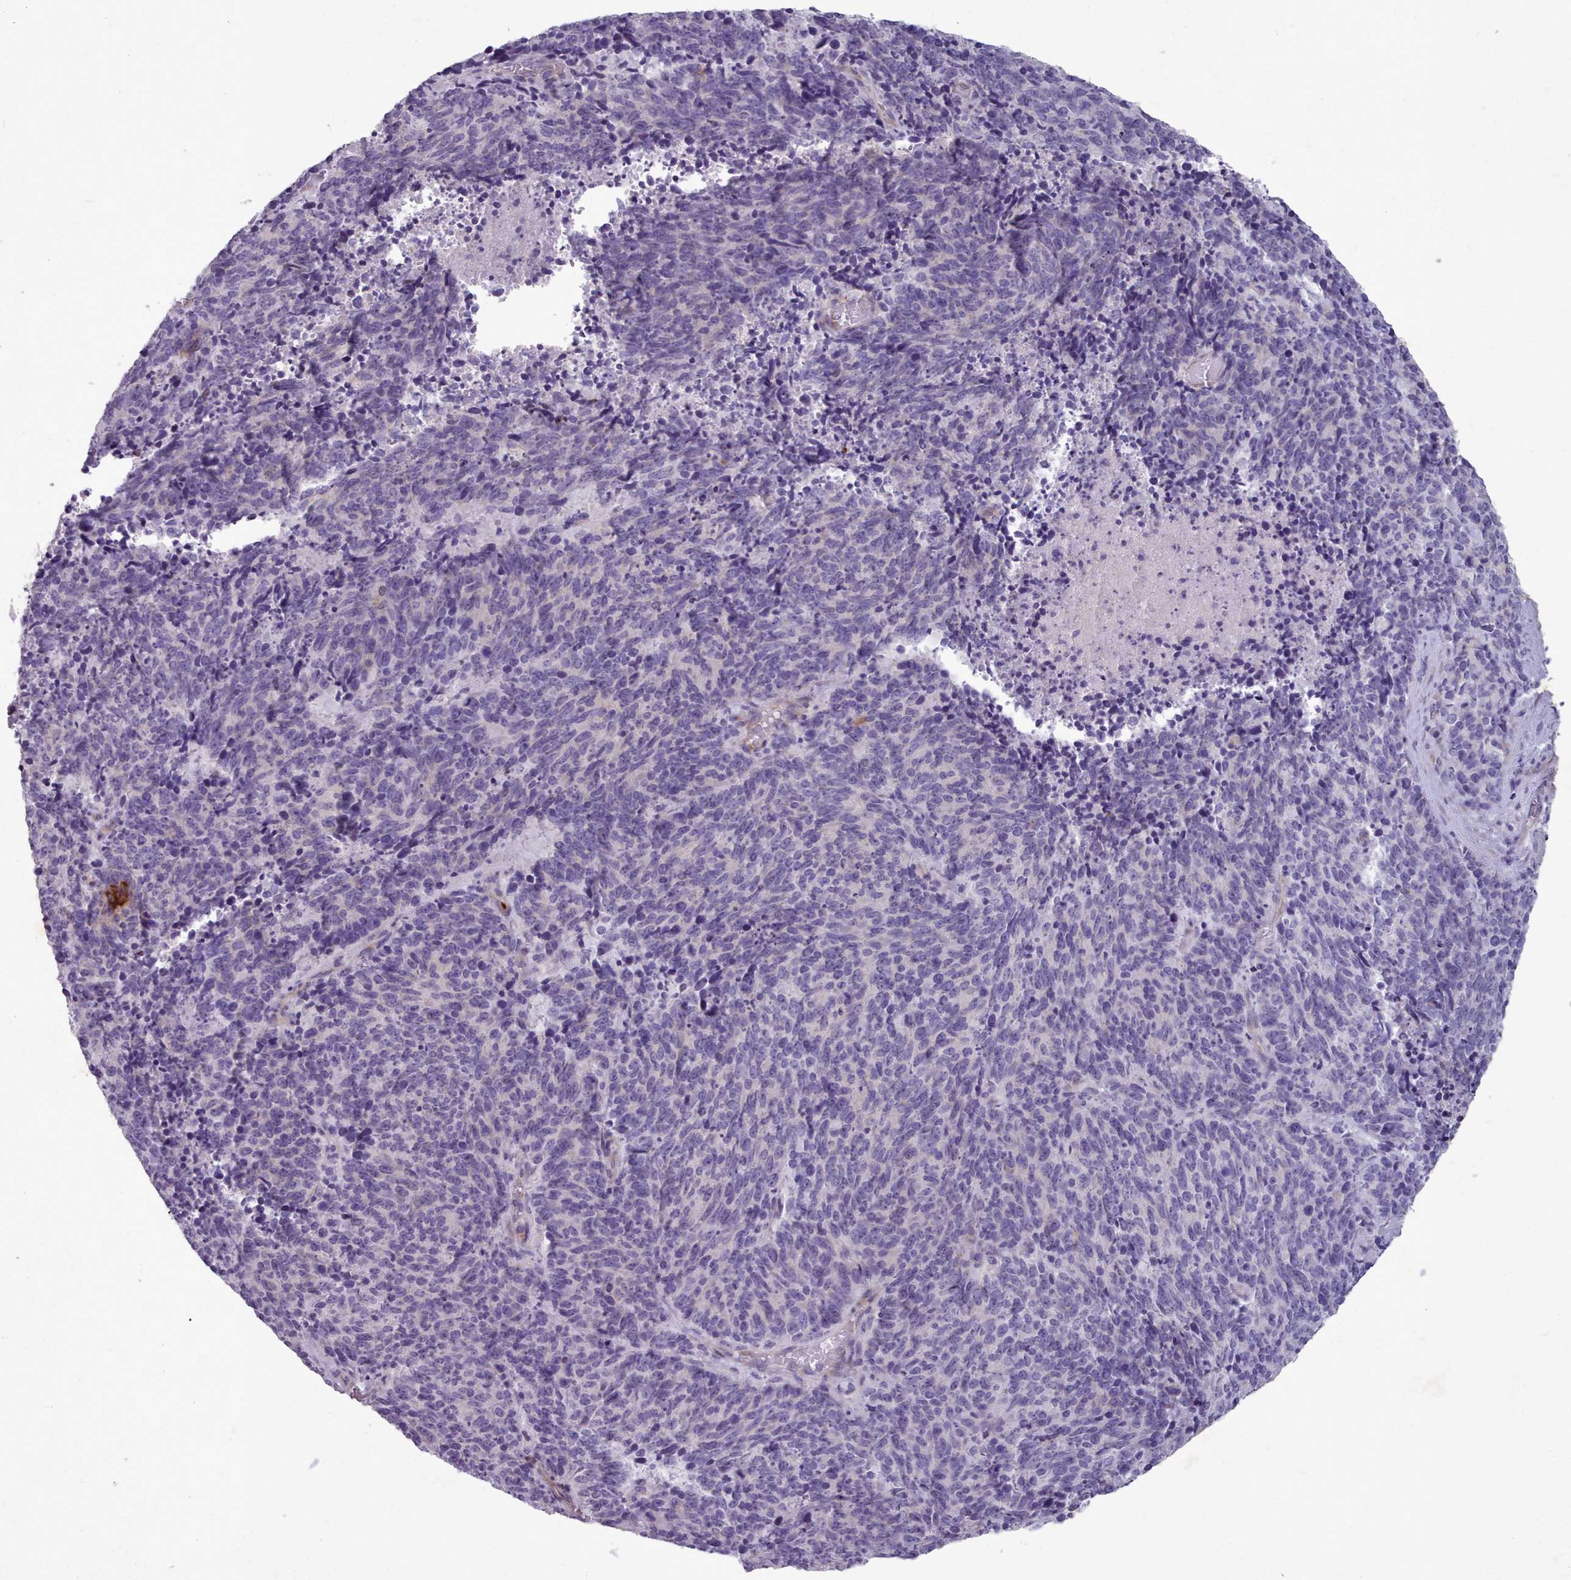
{"staining": {"intensity": "negative", "quantity": "none", "location": "none"}, "tissue": "cervical cancer", "cell_type": "Tumor cells", "image_type": "cancer", "snomed": [{"axis": "morphology", "description": "Squamous cell carcinoma, NOS"}, {"axis": "topography", "description": "Cervix"}], "caption": "Immunohistochemistry (IHC) image of human squamous cell carcinoma (cervical) stained for a protein (brown), which exhibits no positivity in tumor cells. (Immunohistochemistry (IHC), brightfield microscopy, high magnification).", "gene": "KCNT2", "patient": {"sex": "female", "age": 29}}